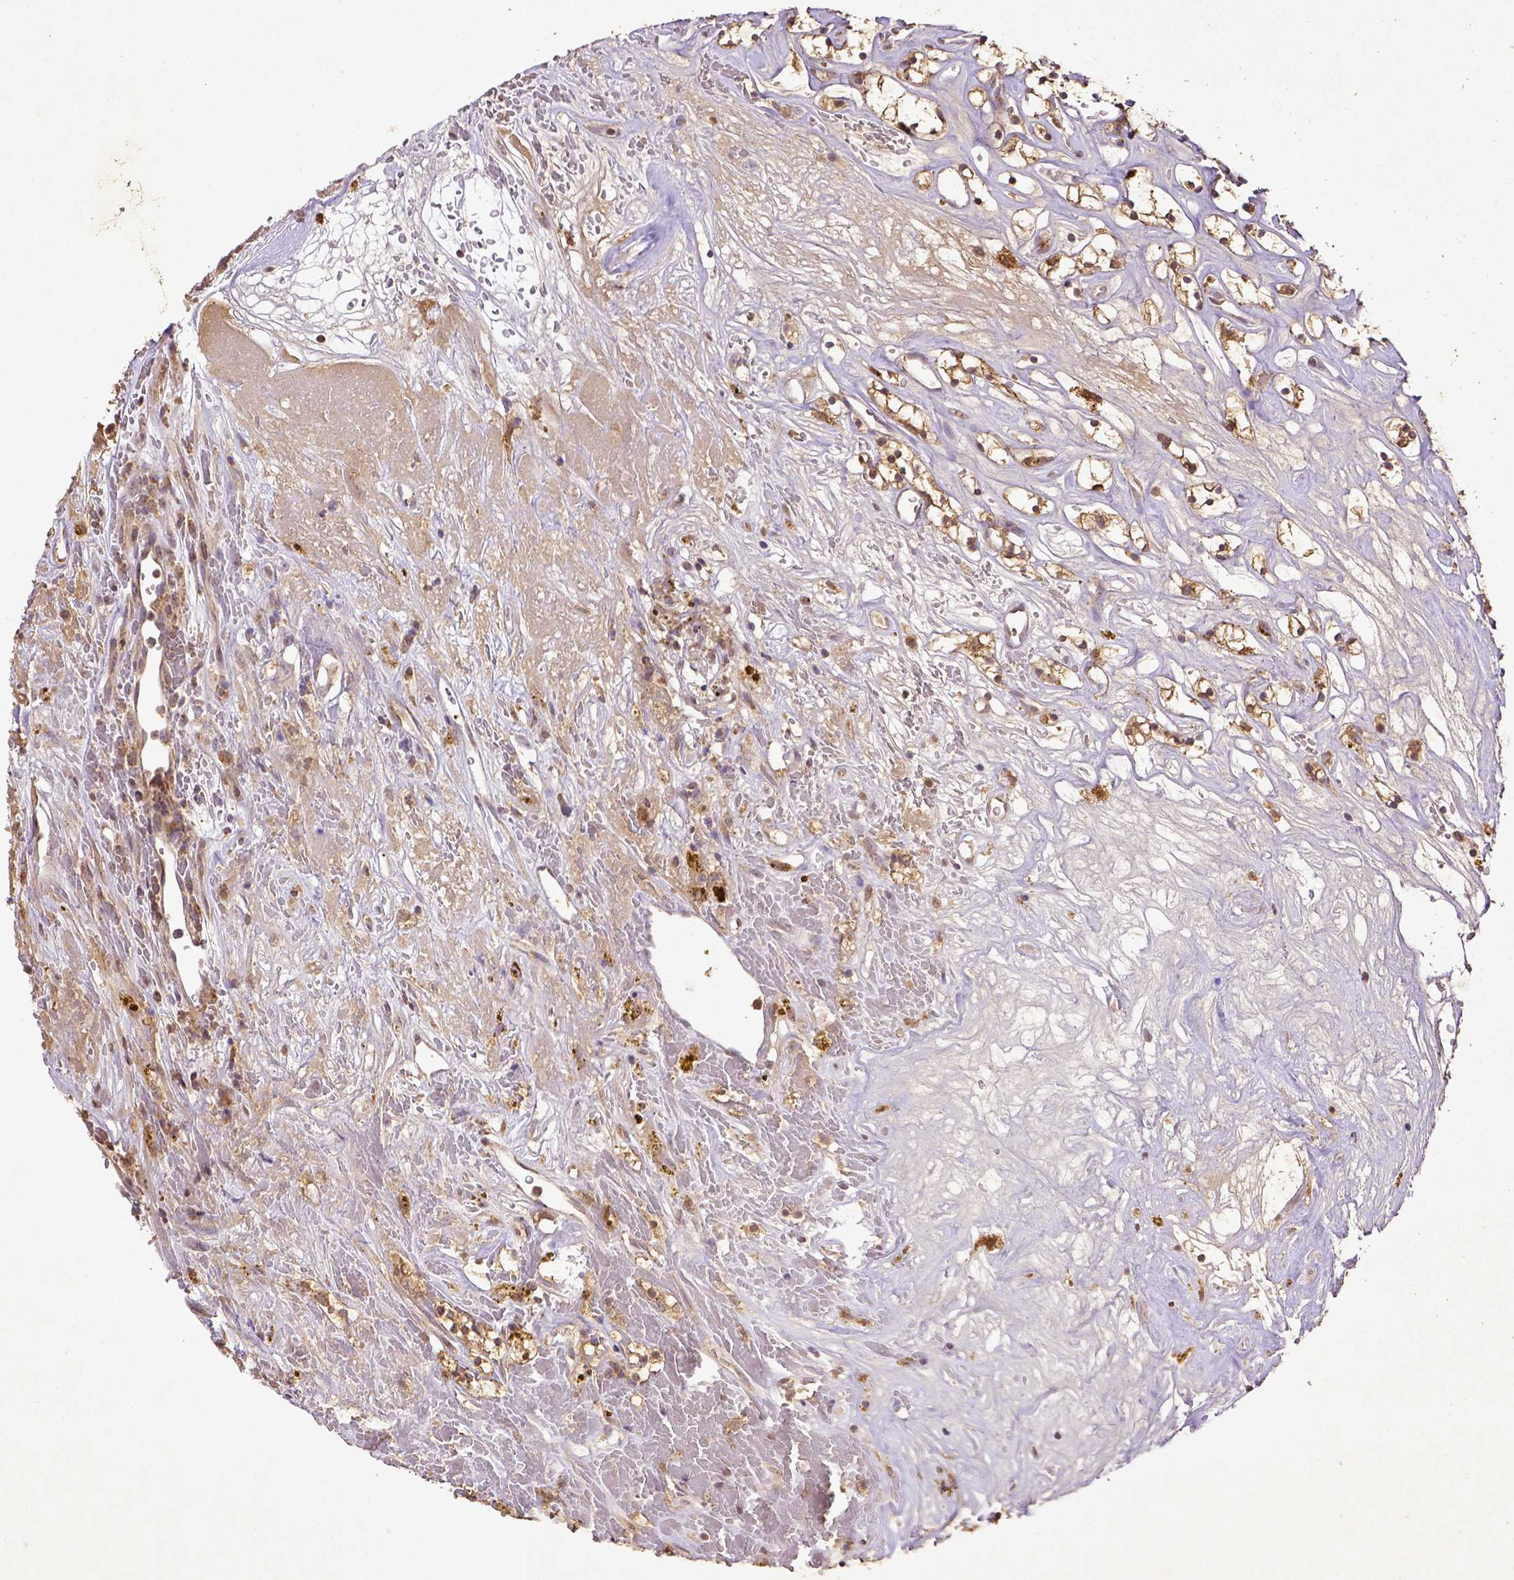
{"staining": {"intensity": "moderate", "quantity": ">75%", "location": "cytoplasmic/membranous"}, "tissue": "renal cancer", "cell_type": "Tumor cells", "image_type": "cancer", "snomed": [{"axis": "morphology", "description": "Adenocarcinoma, NOS"}, {"axis": "topography", "description": "Kidney"}], "caption": "A brown stain shows moderate cytoplasmic/membranous expression of a protein in human renal adenocarcinoma tumor cells.", "gene": "MT-CO1", "patient": {"sex": "female", "age": 64}}